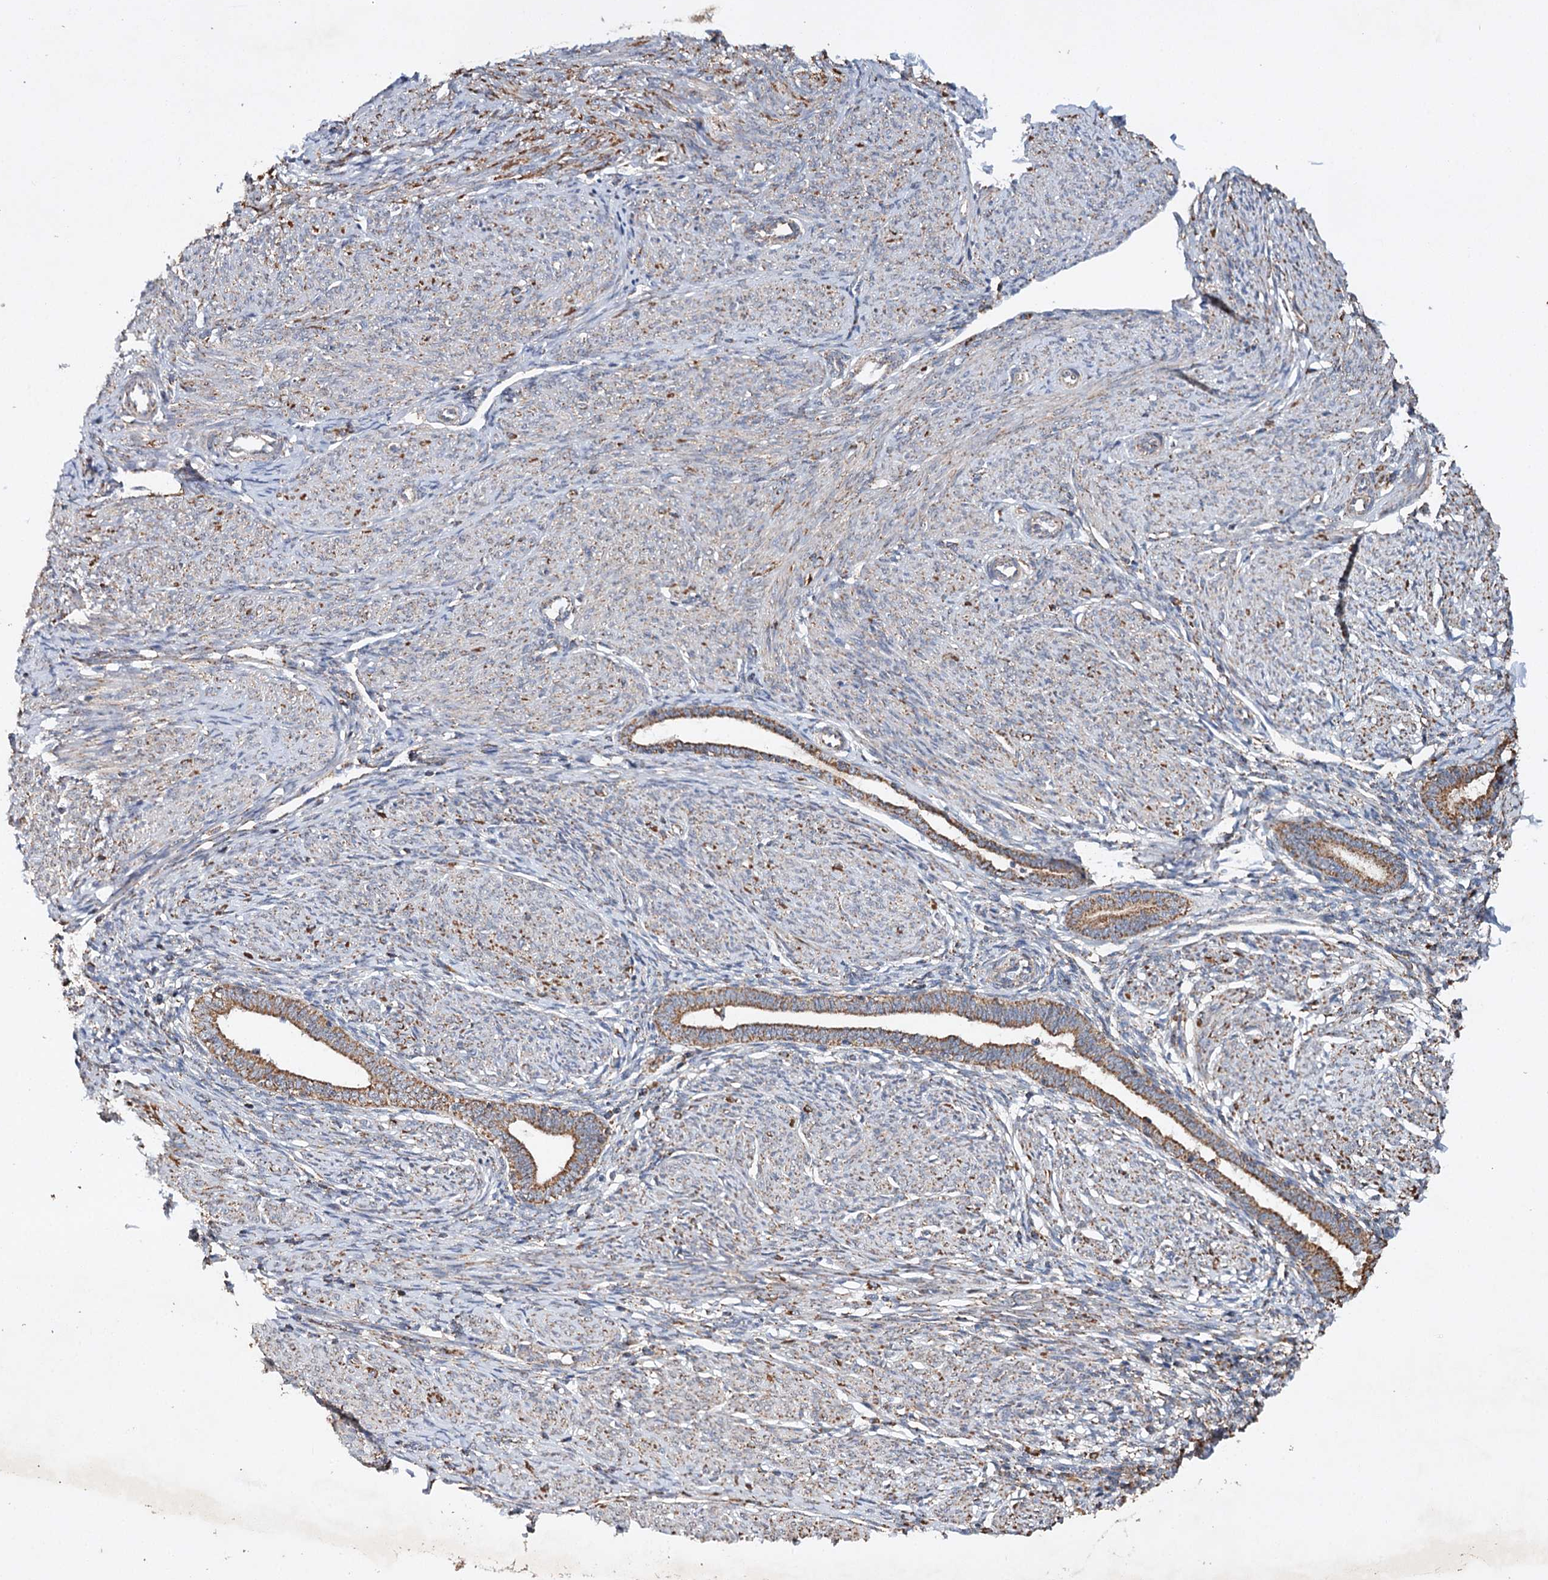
{"staining": {"intensity": "negative", "quantity": "none", "location": "none"}, "tissue": "endometrium", "cell_type": "Cells in endometrial stroma", "image_type": "normal", "snomed": [{"axis": "morphology", "description": "Normal tissue, NOS"}, {"axis": "topography", "description": "Endometrium"}], "caption": "Immunohistochemistry (IHC) photomicrograph of benign endometrium stained for a protein (brown), which reveals no expression in cells in endometrial stroma. (DAB (3,3'-diaminobenzidine) immunohistochemistry with hematoxylin counter stain).", "gene": "PIK3CB", "patient": {"sex": "female", "age": 72}}